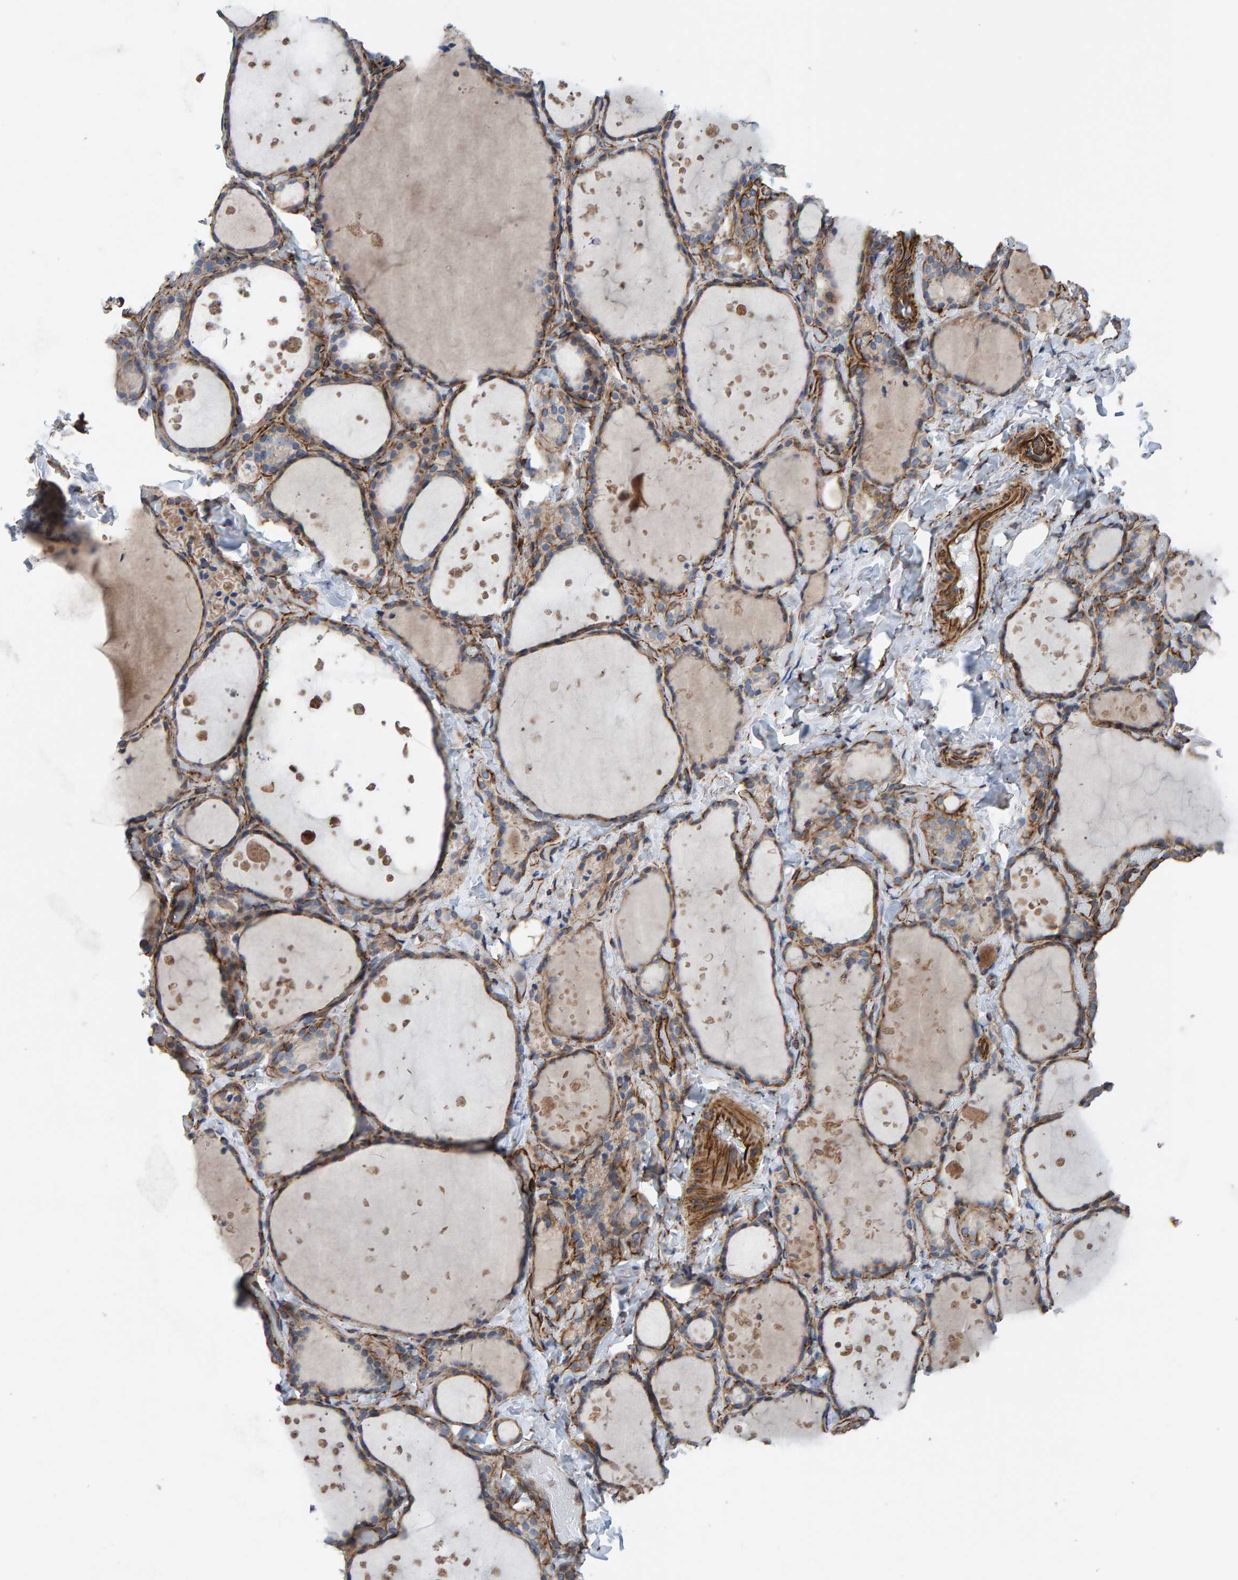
{"staining": {"intensity": "moderate", "quantity": ">75%", "location": "cytoplasmic/membranous"}, "tissue": "thyroid gland", "cell_type": "Glandular cells", "image_type": "normal", "snomed": [{"axis": "morphology", "description": "Normal tissue, NOS"}, {"axis": "topography", "description": "Thyroid gland"}], "caption": "This micrograph exhibits normal thyroid gland stained with immunohistochemistry to label a protein in brown. The cytoplasmic/membranous of glandular cells show moderate positivity for the protein. Nuclei are counter-stained blue.", "gene": "ZNF347", "patient": {"sex": "female", "age": 44}}